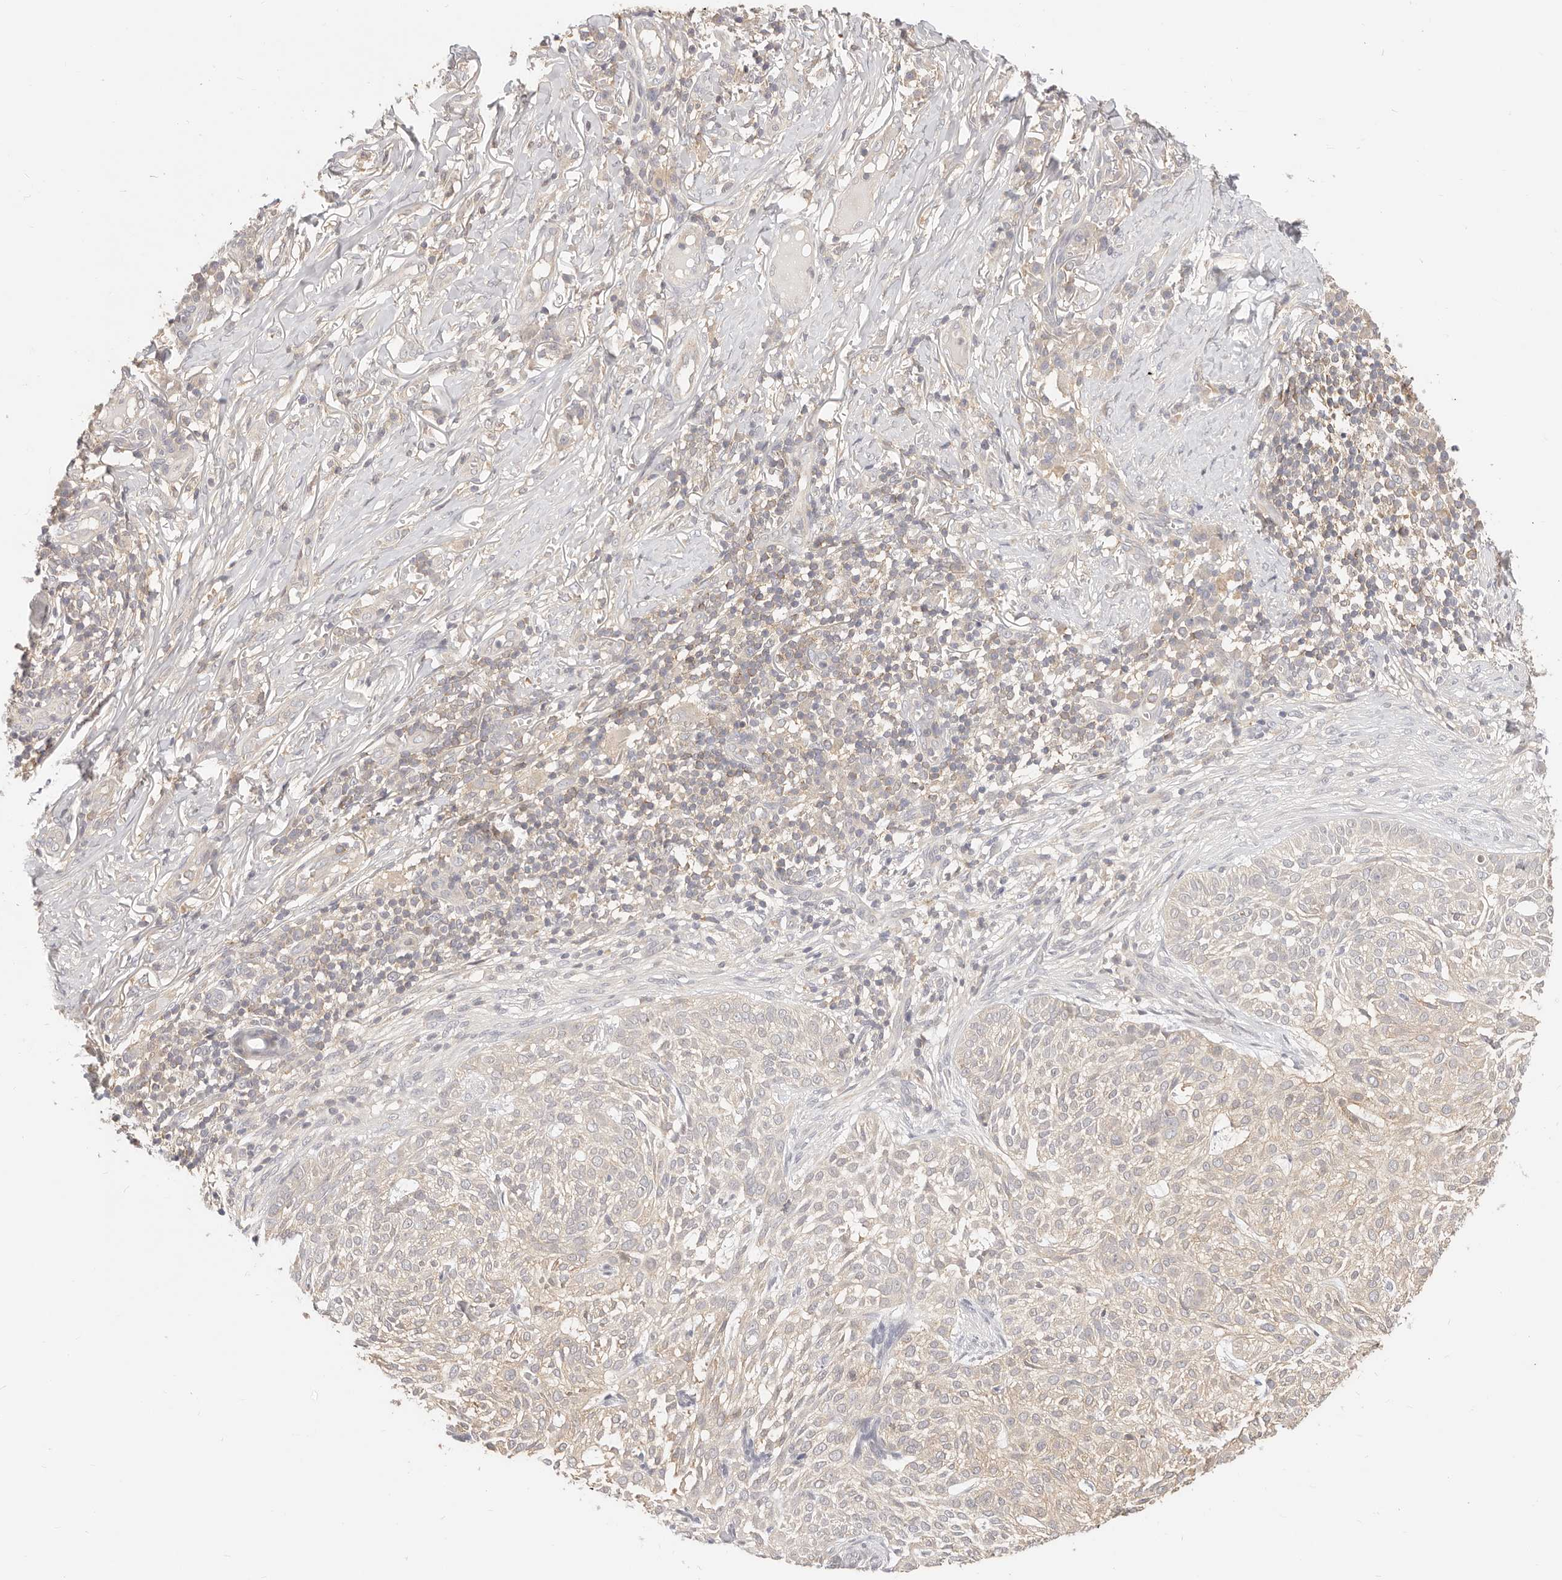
{"staining": {"intensity": "negative", "quantity": "none", "location": "none"}, "tissue": "skin cancer", "cell_type": "Tumor cells", "image_type": "cancer", "snomed": [{"axis": "morphology", "description": "Basal cell carcinoma"}, {"axis": "topography", "description": "Skin"}], "caption": "This is an immunohistochemistry histopathology image of human skin cancer. There is no staining in tumor cells.", "gene": "DTNBP1", "patient": {"sex": "female", "age": 64}}